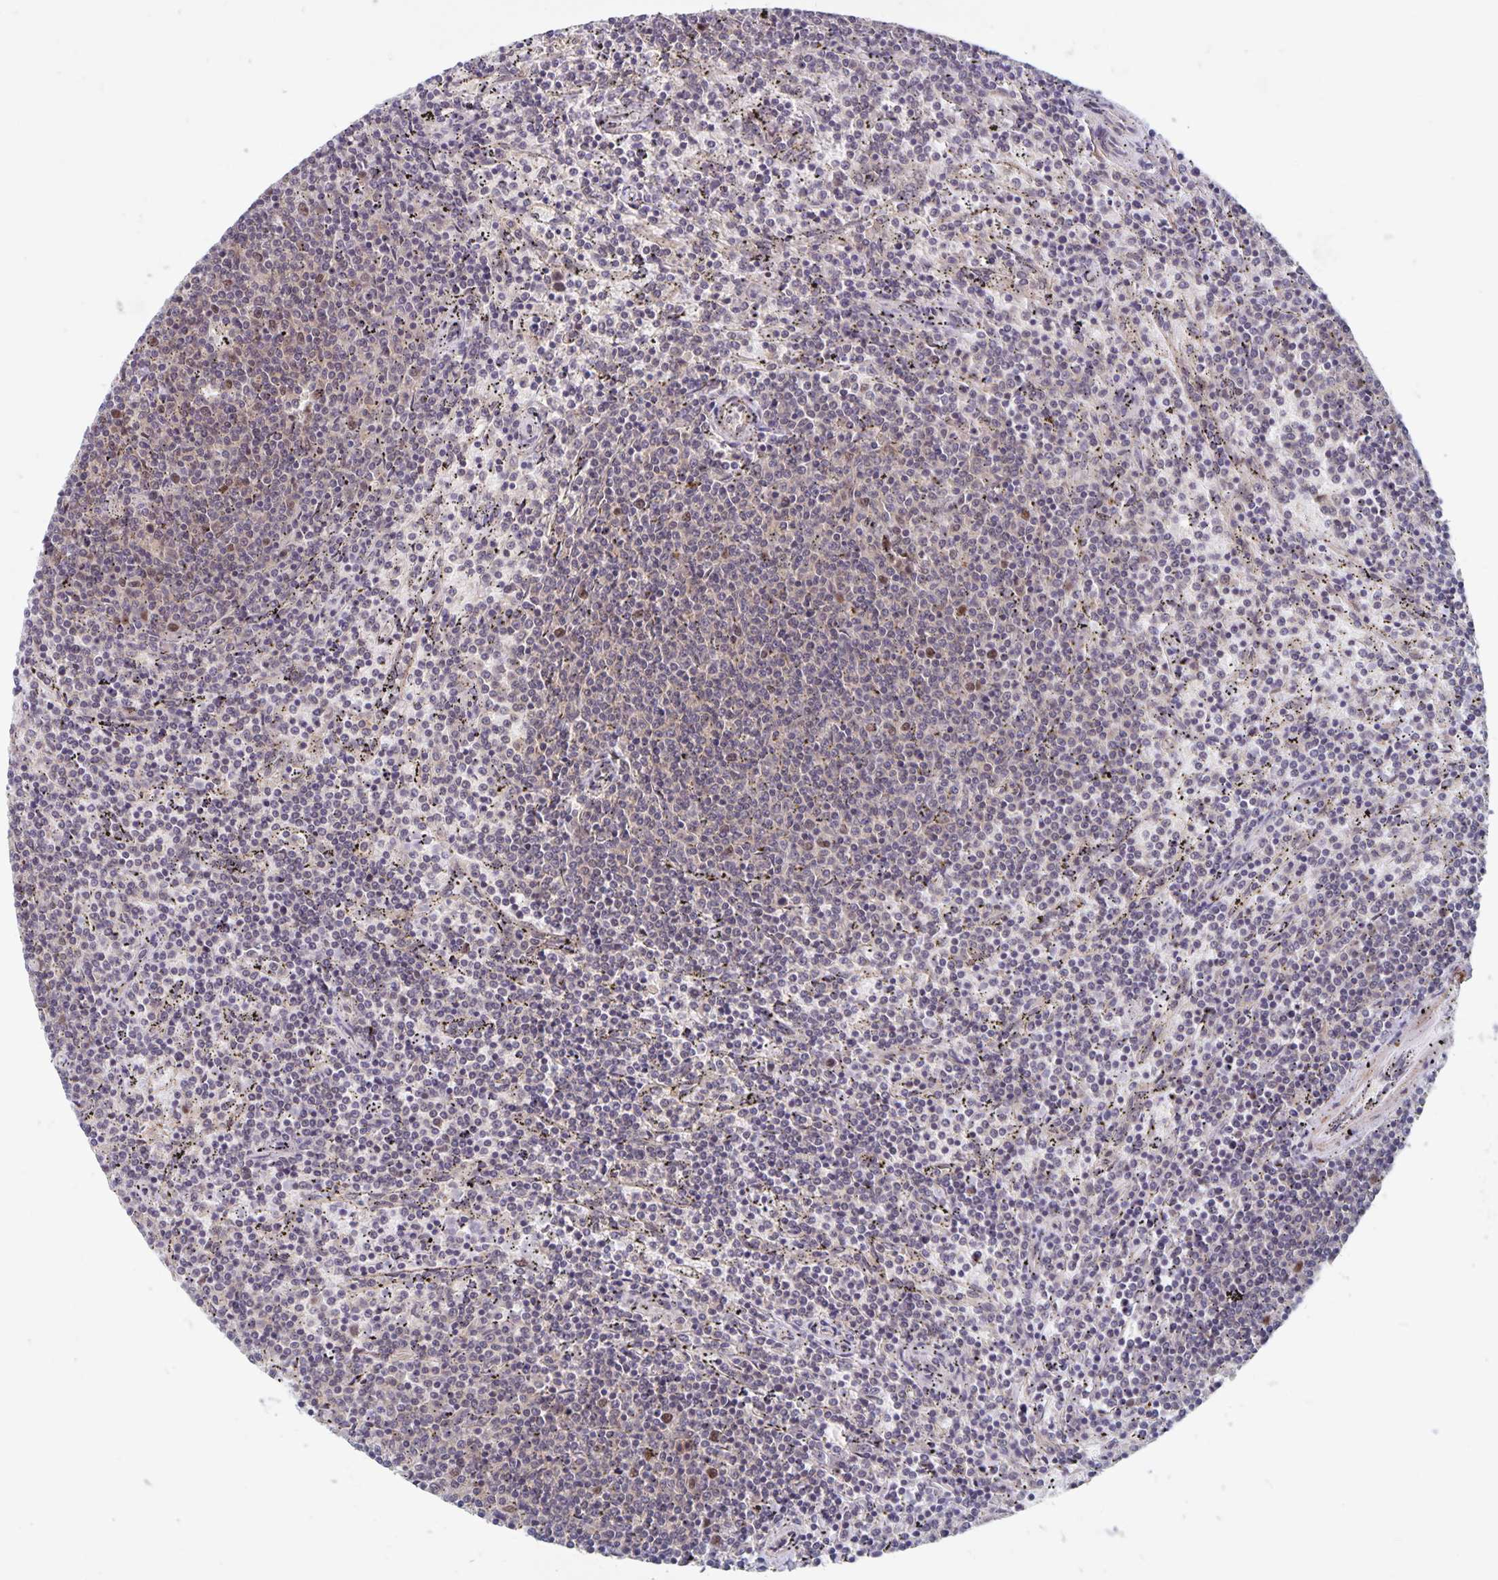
{"staining": {"intensity": "negative", "quantity": "none", "location": "none"}, "tissue": "lymphoma", "cell_type": "Tumor cells", "image_type": "cancer", "snomed": [{"axis": "morphology", "description": "Malignant lymphoma, non-Hodgkin's type, Low grade"}, {"axis": "topography", "description": "Spleen"}], "caption": "The image demonstrates no staining of tumor cells in malignant lymphoma, non-Hodgkin's type (low-grade). Nuclei are stained in blue.", "gene": "BAG6", "patient": {"sex": "female", "age": 50}}